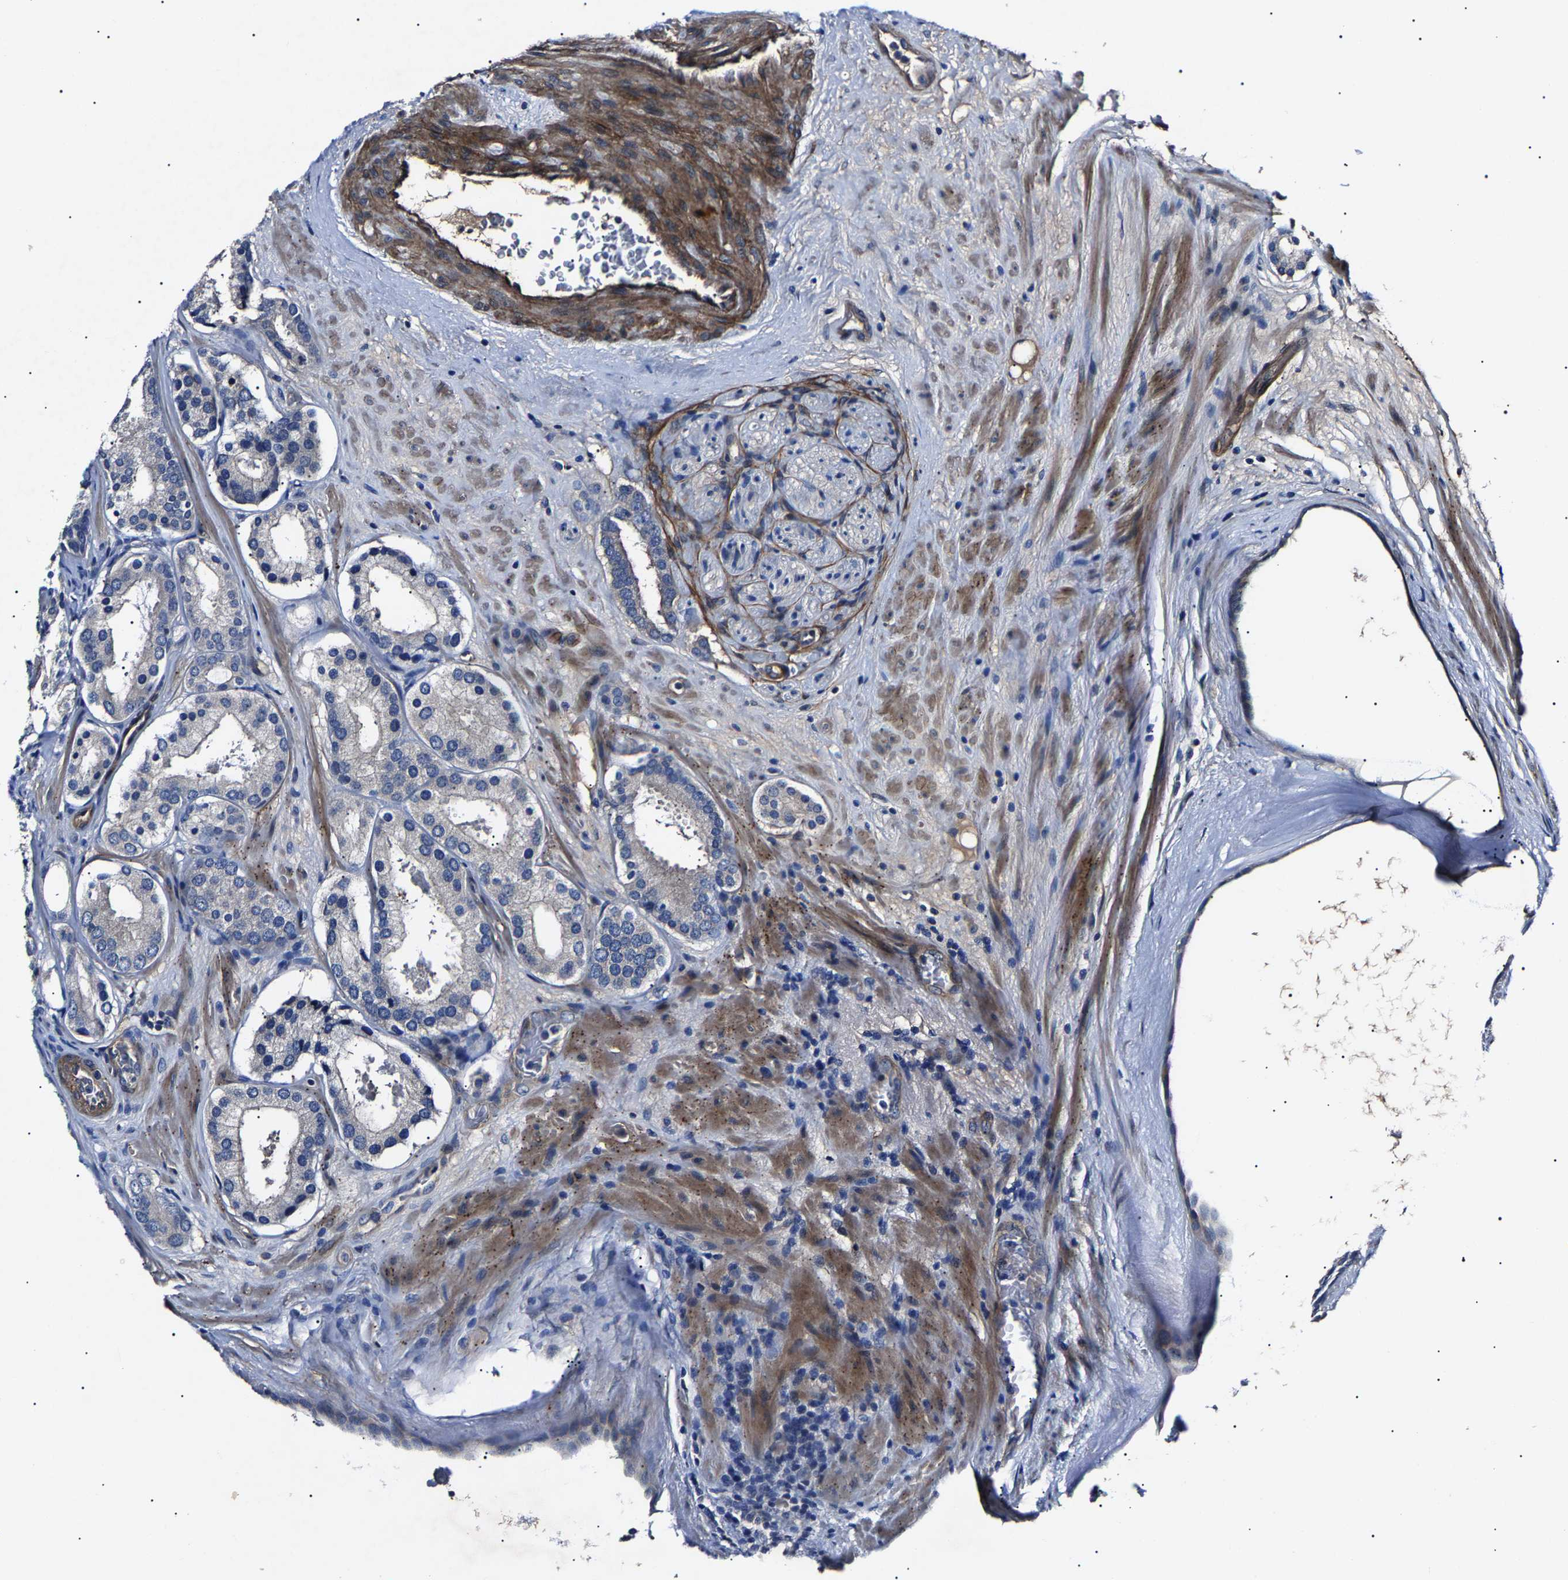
{"staining": {"intensity": "negative", "quantity": "none", "location": "none"}, "tissue": "prostate cancer", "cell_type": "Tumor cells", "image_type": "cancer", "snomed": [{"axis": "morphology", "description": "Adenocarcinoma, Low grade"}, {"axis": "topography", "description": "Prostate"}], "caption": "An immunohistochemistry (IHC) image of low-grade adenocarcinoma (prostate) is shown. There is no staining in tumor cells of low-grade adenocarcinoma (prostate). (DAB (3,3'-diaminobenzidine) IHC visualized using brightfield microscopy, high magnification).", "gene": "KLHL42", "patient": {"sex": "male", "age": 69}}